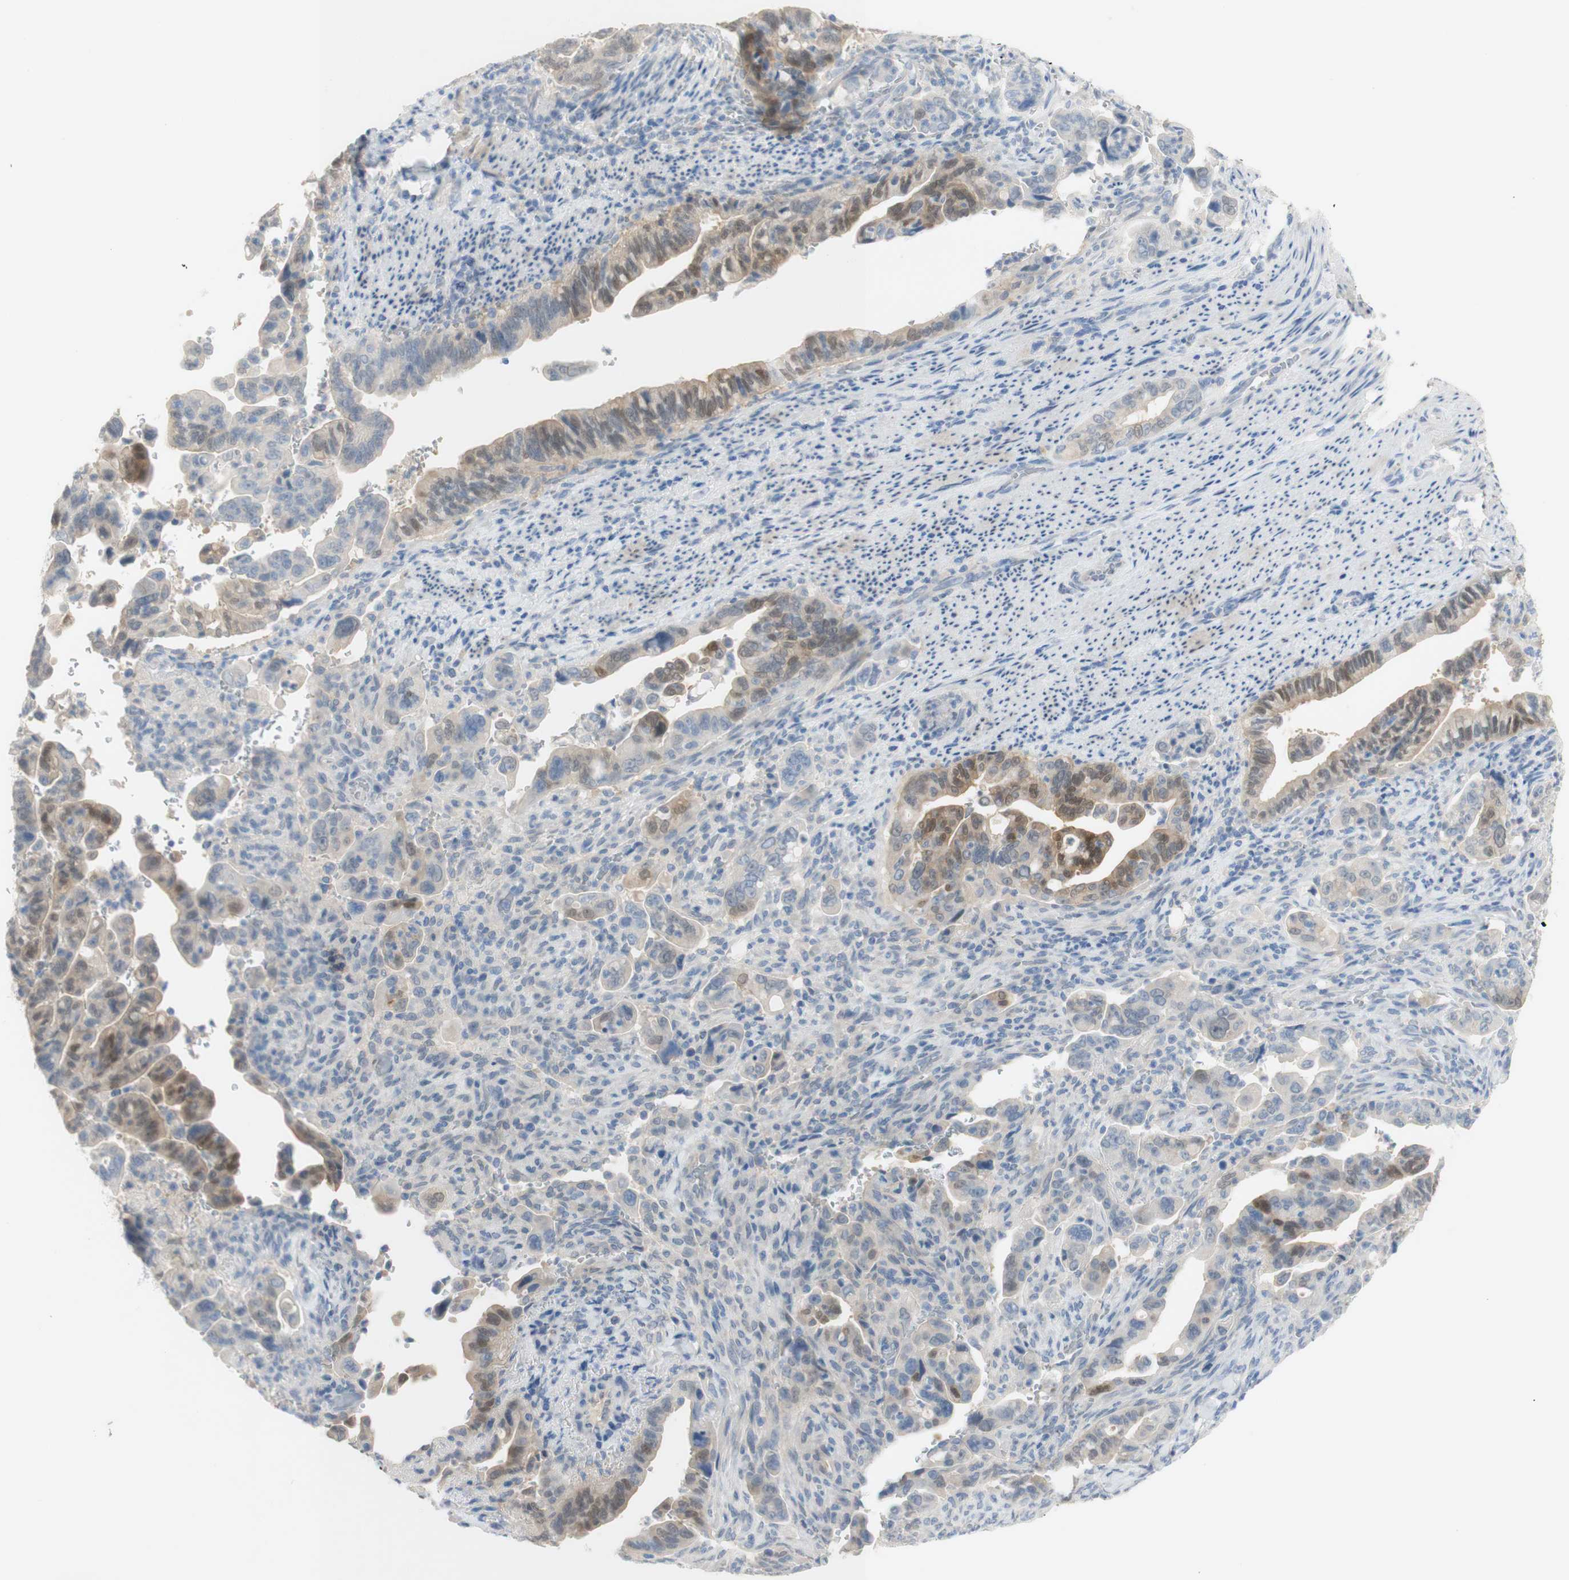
{"staining": {"intensity": "moderate", "quantity": "<25%", "location": "cytoplasmic/membranous,nuclear"}, "tissue": "pancreatic cancer", "cell_type": "Tumor cells", "image_type": "cancer", "snomed": [{"axis": "morphology", "description": "Adenocarcinoma, NOS"}, {"axis": "topography", "description": "Pancreas"}], "caption": "Immunohistochemistry (IHC) (DAB (3,3'-diaminobenzidine)) staining of human adenocarcinoma (pancreatic) reveals moderate cytoplasmic/membranous and nuclear protein staining in about <25% of tumor cells. The staining is performed using DAB brown chromogen to label protein expression. The nuclei are counter-stained blue using hematoxylin.", "gene": "SELENBP1", "patient": {"sex": "male", "age": 70}}